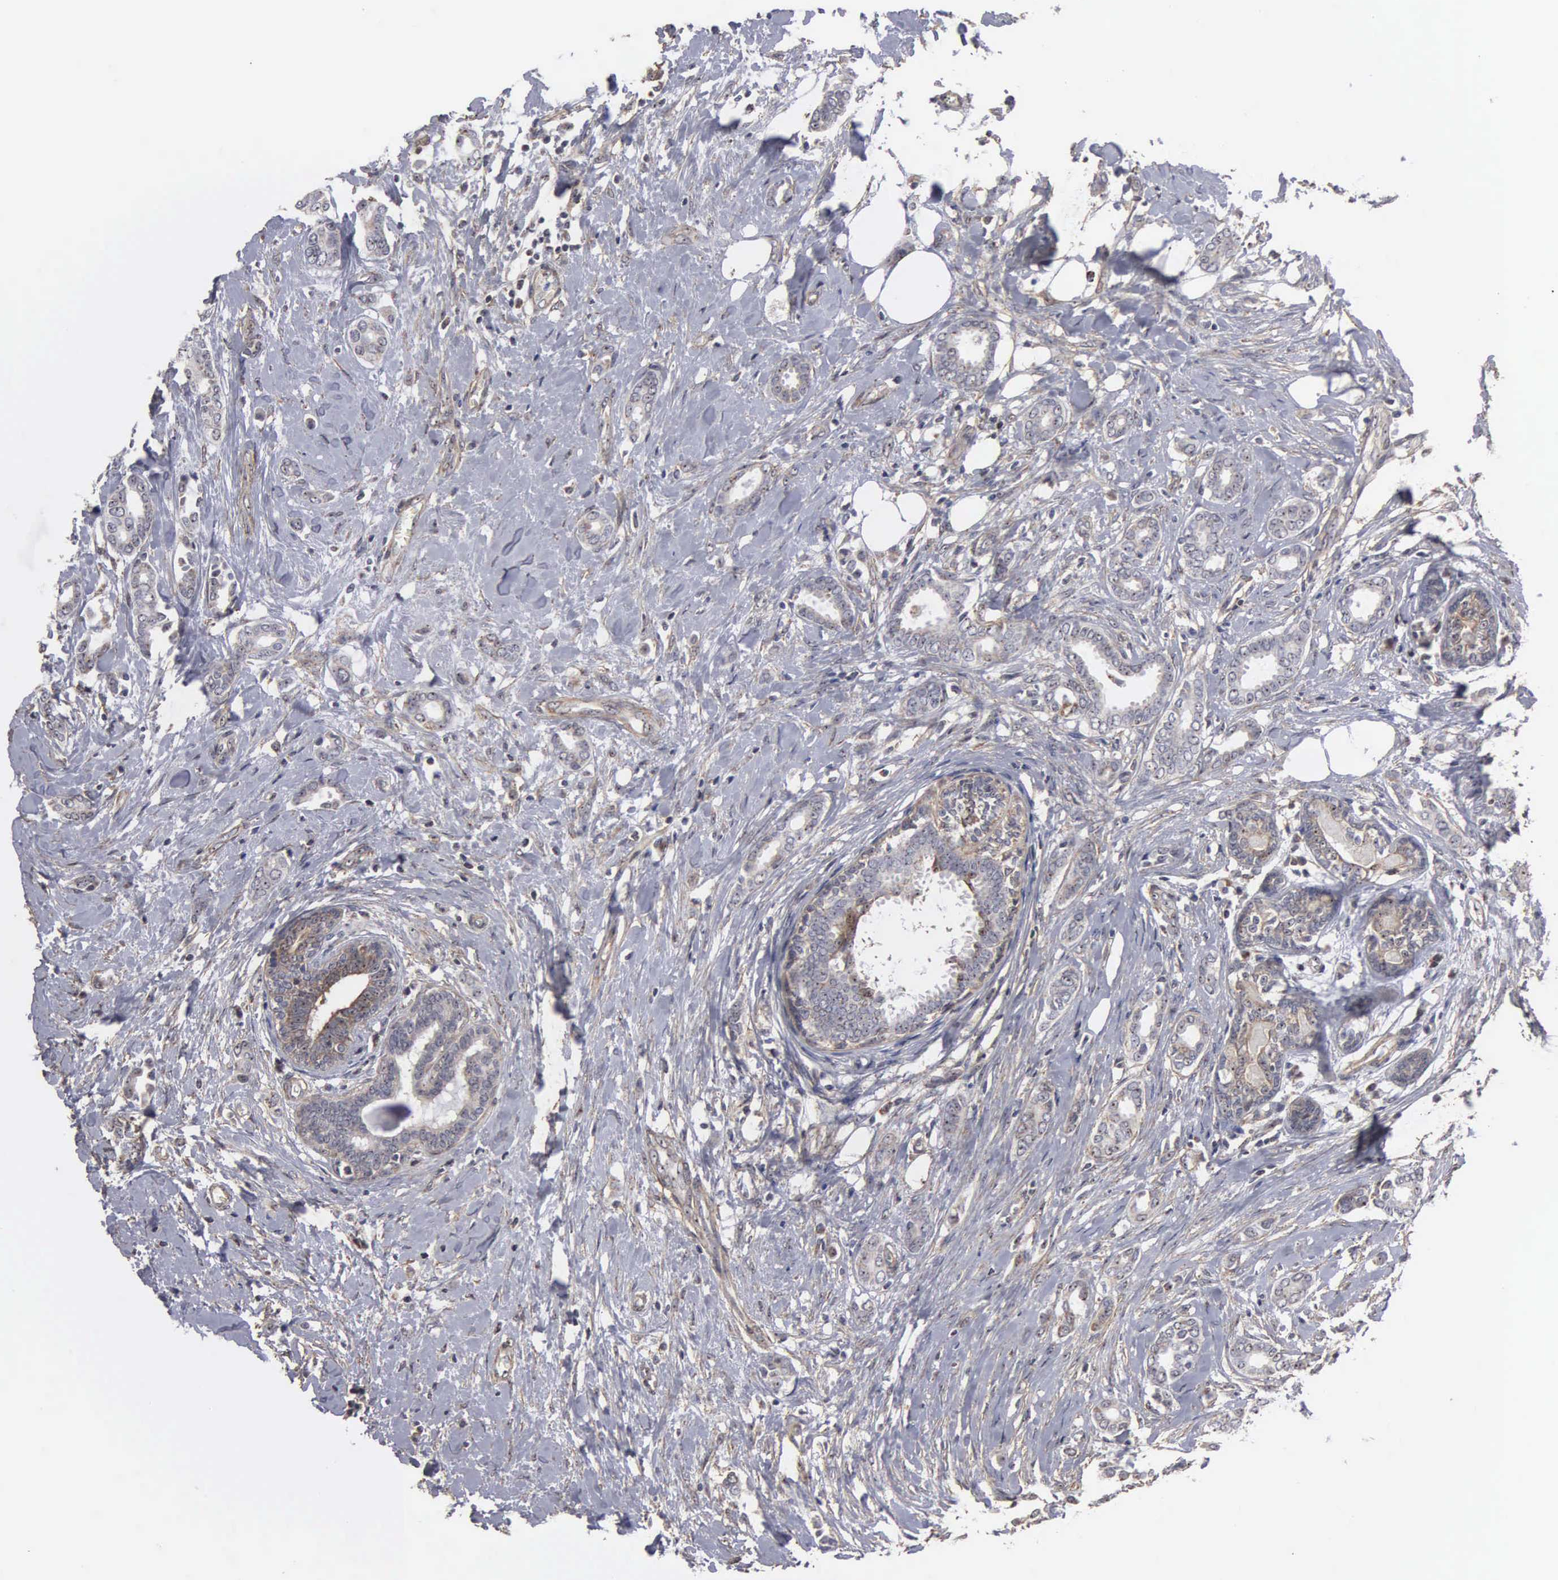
{"staining": {"intensity": "weak", "quantity": "<25%", "location": "cytoplasmic/membranous"}, "tissue": "breast cancer", "cell_type": "Tumor cells", "image_type": "cancer", "snomed": [{"axis": "morphology", "description": "Duct carcinoma"}, {"axis": "topography", "description": "Breast"}], "caption": "High power microscopy histopathology image of an immunohistochemistry photomicrograph of breast cancer, revealing no significant positivity in tumor cells. The staining was performed using DAB (3,3'-diaminobenzidine) to visualize the protein expression in brown, while the nuclei were stained in blue with hematoxylin (Magnification: 20x).", "gene": "NGDN", "patient": {"sex": "female", "age": 50}}